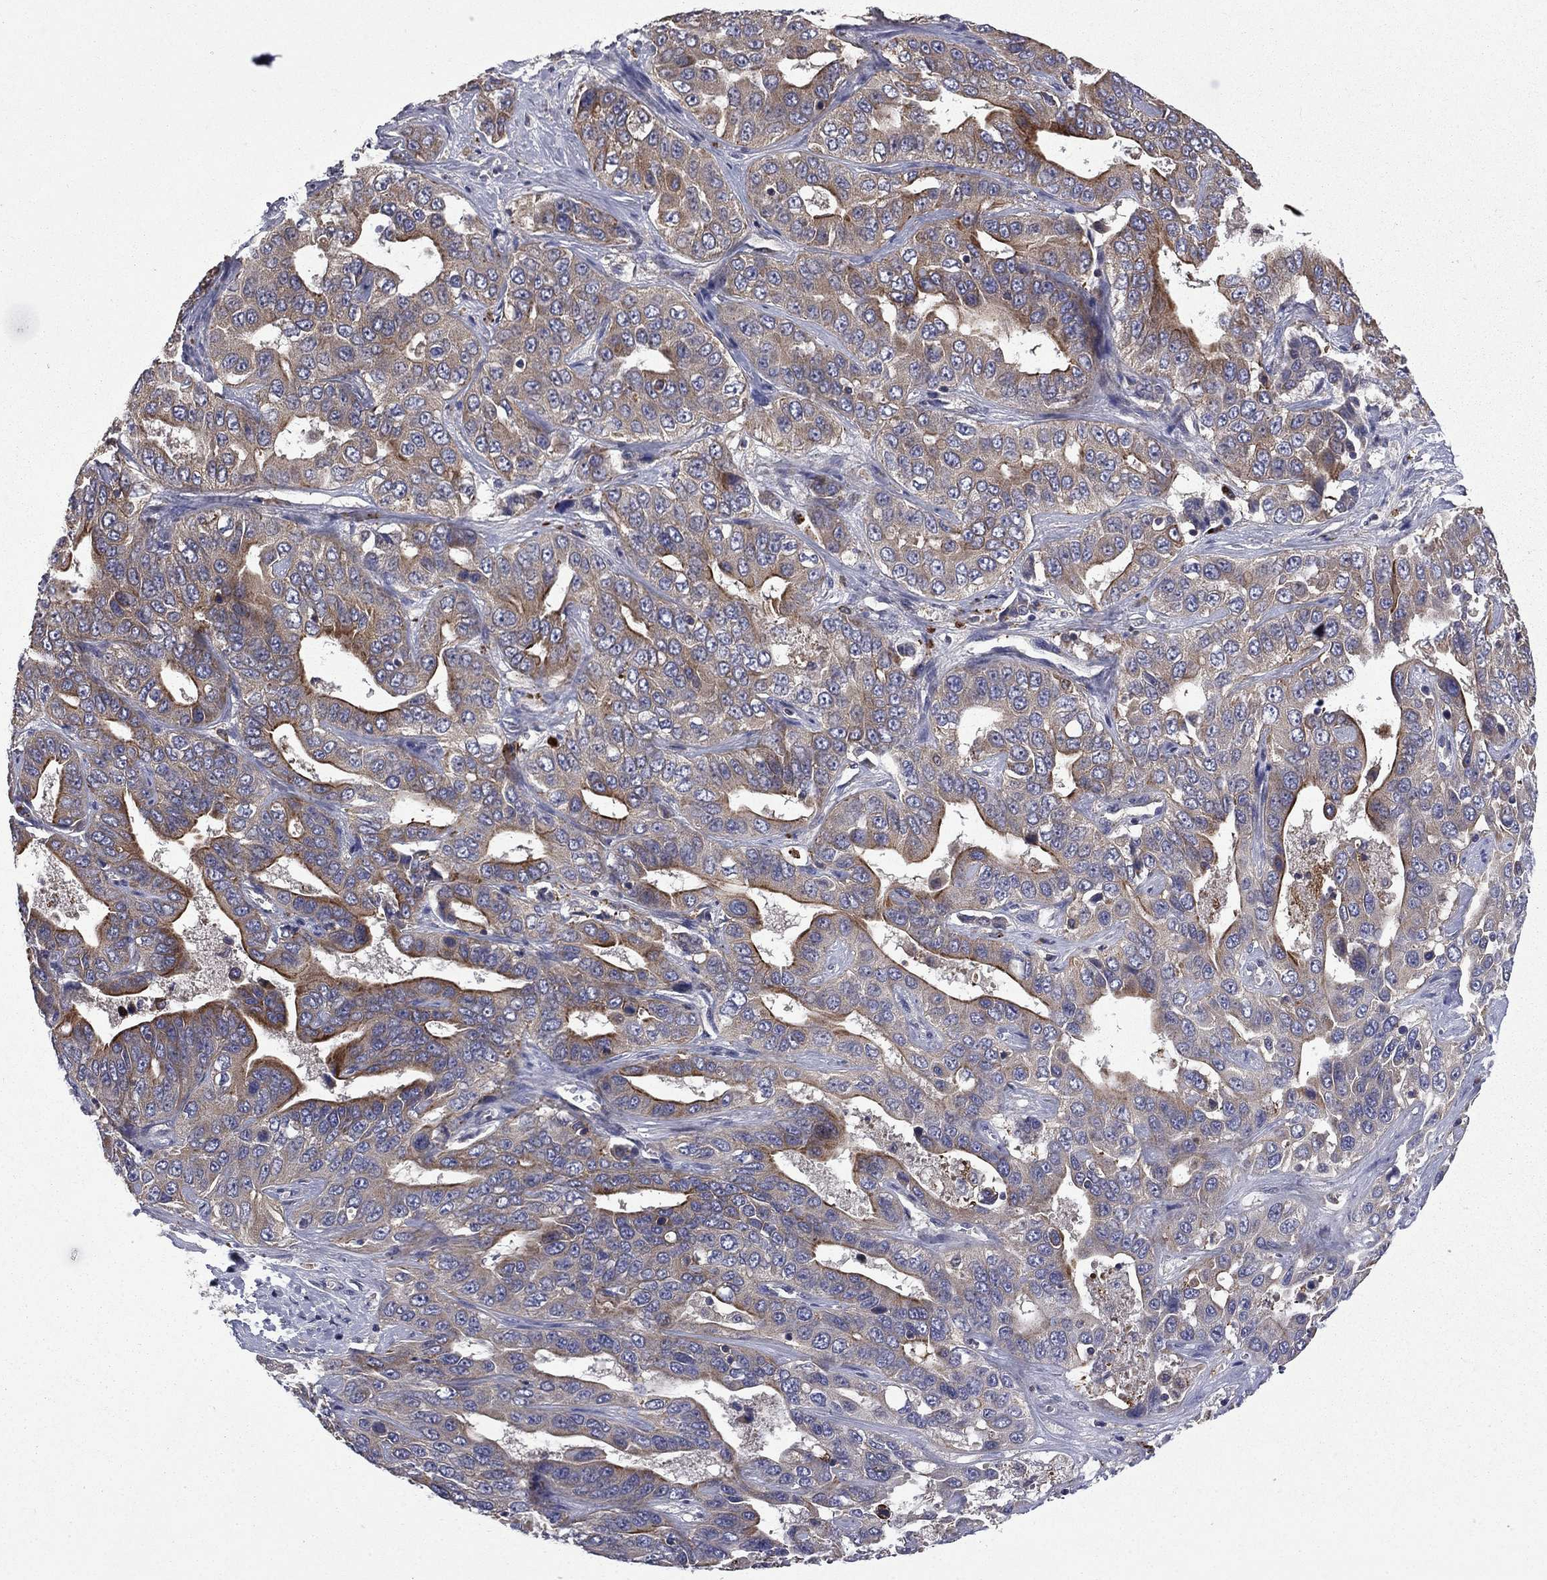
{"staining": {"intensity": "moderate", "quantity": "25%-75%", "location": "cytoplasmic/membranous"}, "tissue": "liver cancer", "cell_type": "Tumor cells", "image_type": "cancer", "snomed": [{"axis": "morphology", "description": "Cholangiocarcinoma"}, {"axis": "topography", "description": "Liver"}], "caption": "Human cholangiocarcinoma (liver) stained with a brown dye demonstrates moderate cytoplasmic/membranous positive staining in approximately 25%-75% of tumor cells.", "gene": "CEACAM7", "patient": {"sex": "female", "age": 52}}